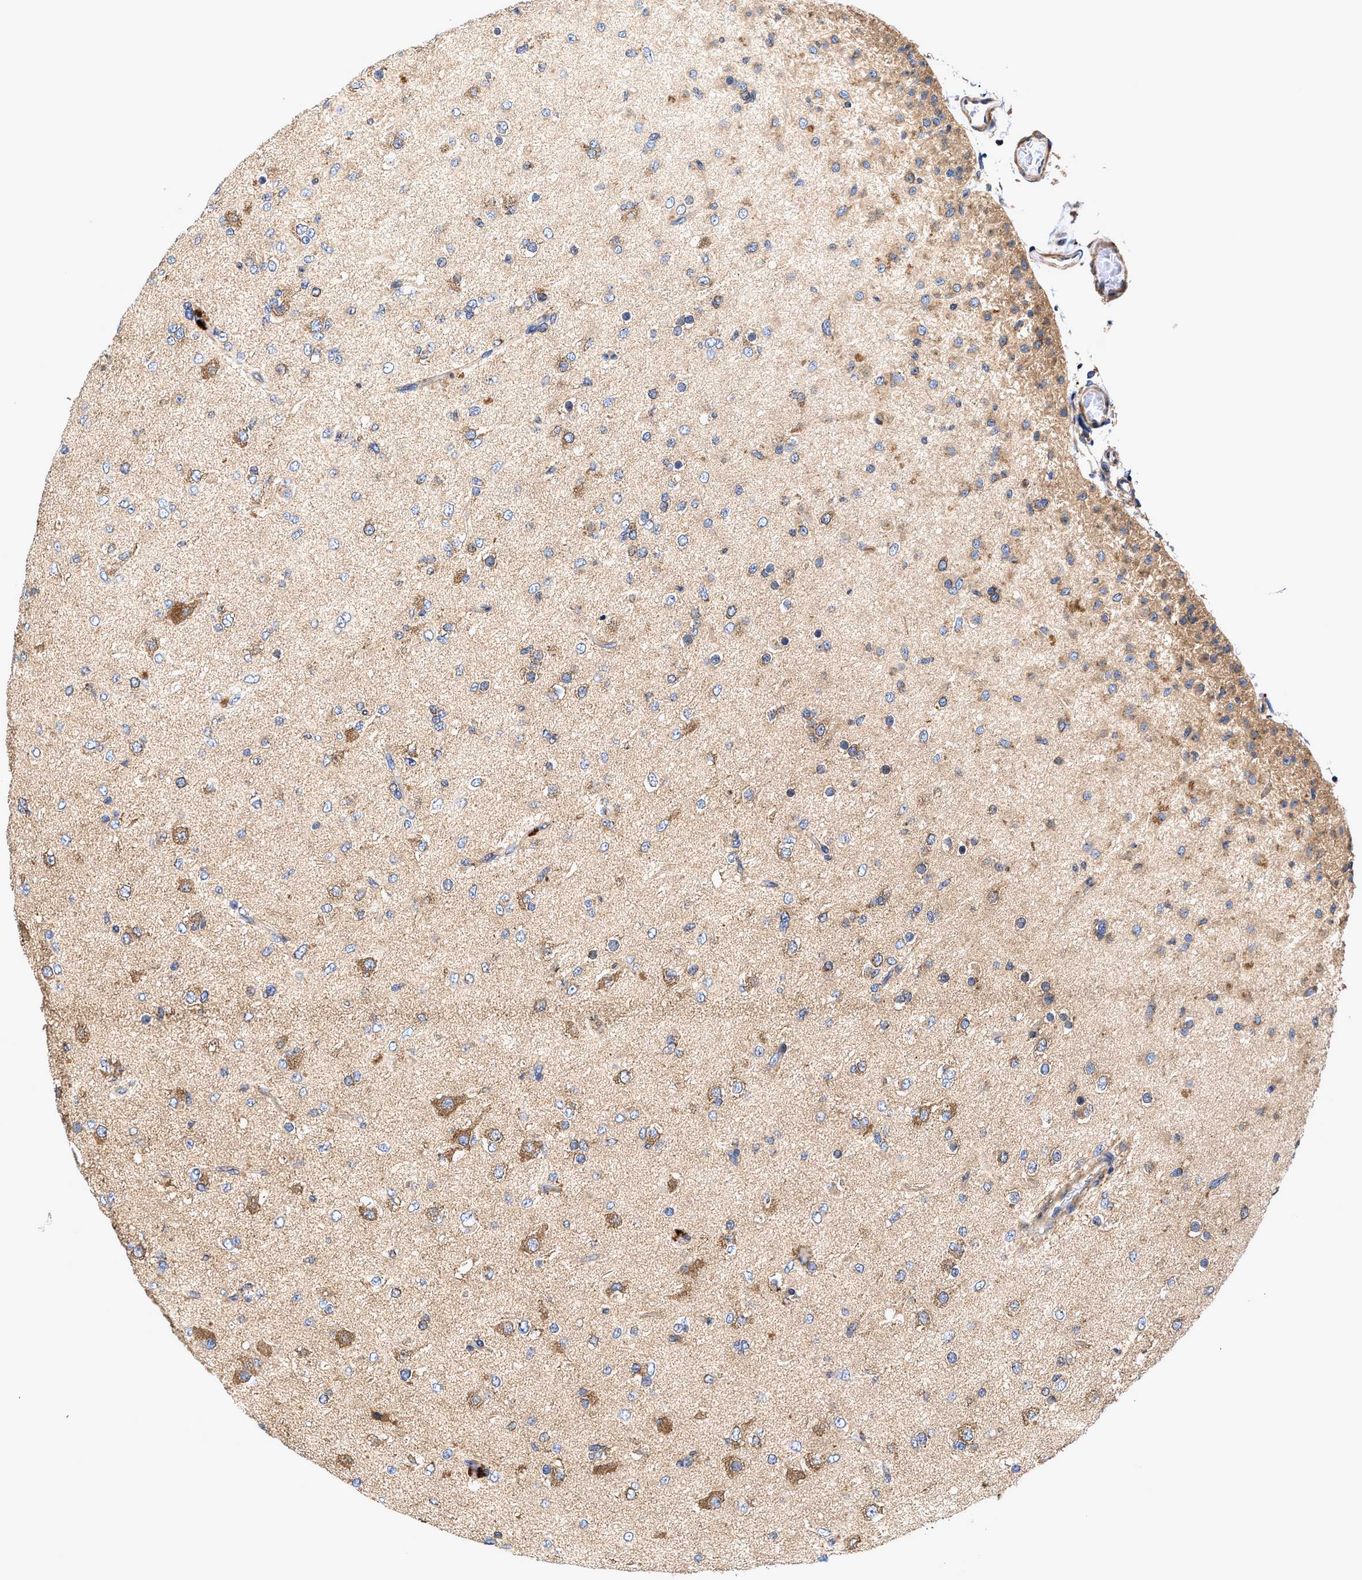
{"staining": {"intensity": "moderate", "quantity": "<25%", "location": "cytoplasmic/membranous"}, "tissue": "glioma", "cell_type": "Tumor cells", "image_type": "cancer", "snomed": [{"axis": "morphology", "description": "Glioma, malignant, Low grade"}, {"axis": "topography", "description": "Brain"}], "caption": "Immunohistochemistry (IHC) of malignant low-grade glioma reveals low levels of moderate cytoplasmic/membranous staining in approximately <25% of tumor cells. Immunohistochemistry (IHC) stains the protein of interest in brown and the nuclei are stained blue.", "gene": "EFNA4", "patient": {"sex": "male", "age": 65}}